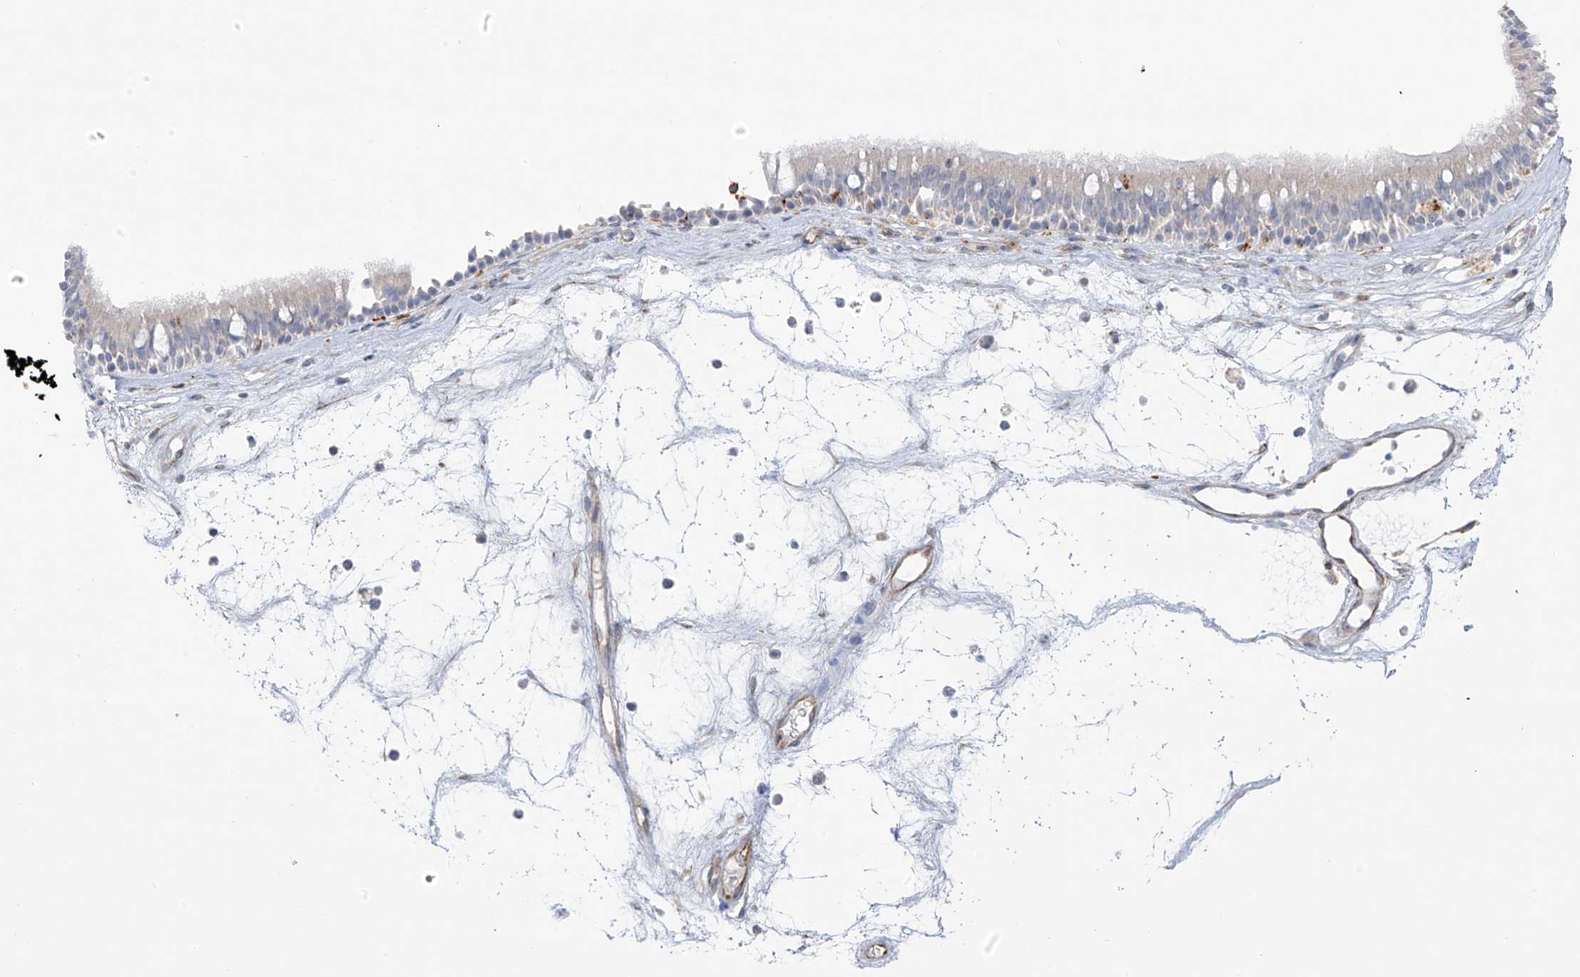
{"staining": {"intensity": "negative", "quantity": "none", "location": "none"}, "tissue": "nasopharynx", "cell_type": "Respiratory epithelial cells", "image_type": "normal", "snomed": [{"axis": "morphology", "description": "Normal tissue, NOS"}, {"axis": "morphology", "description": "Inflammation, NOS"}, {"axis": "morphology", "description": "Malignant melanoma, Metastatic site"}, {"axis": "topography", "description": "Nasopharynx"}], "caption": "This is a image of immunohistochemistry (IHC) staining of benign nasopharynx, which shows no expression in respiratory epithelial cells.", "gene": "TAL2", "patient": {"sex": "male", "age": 70}}